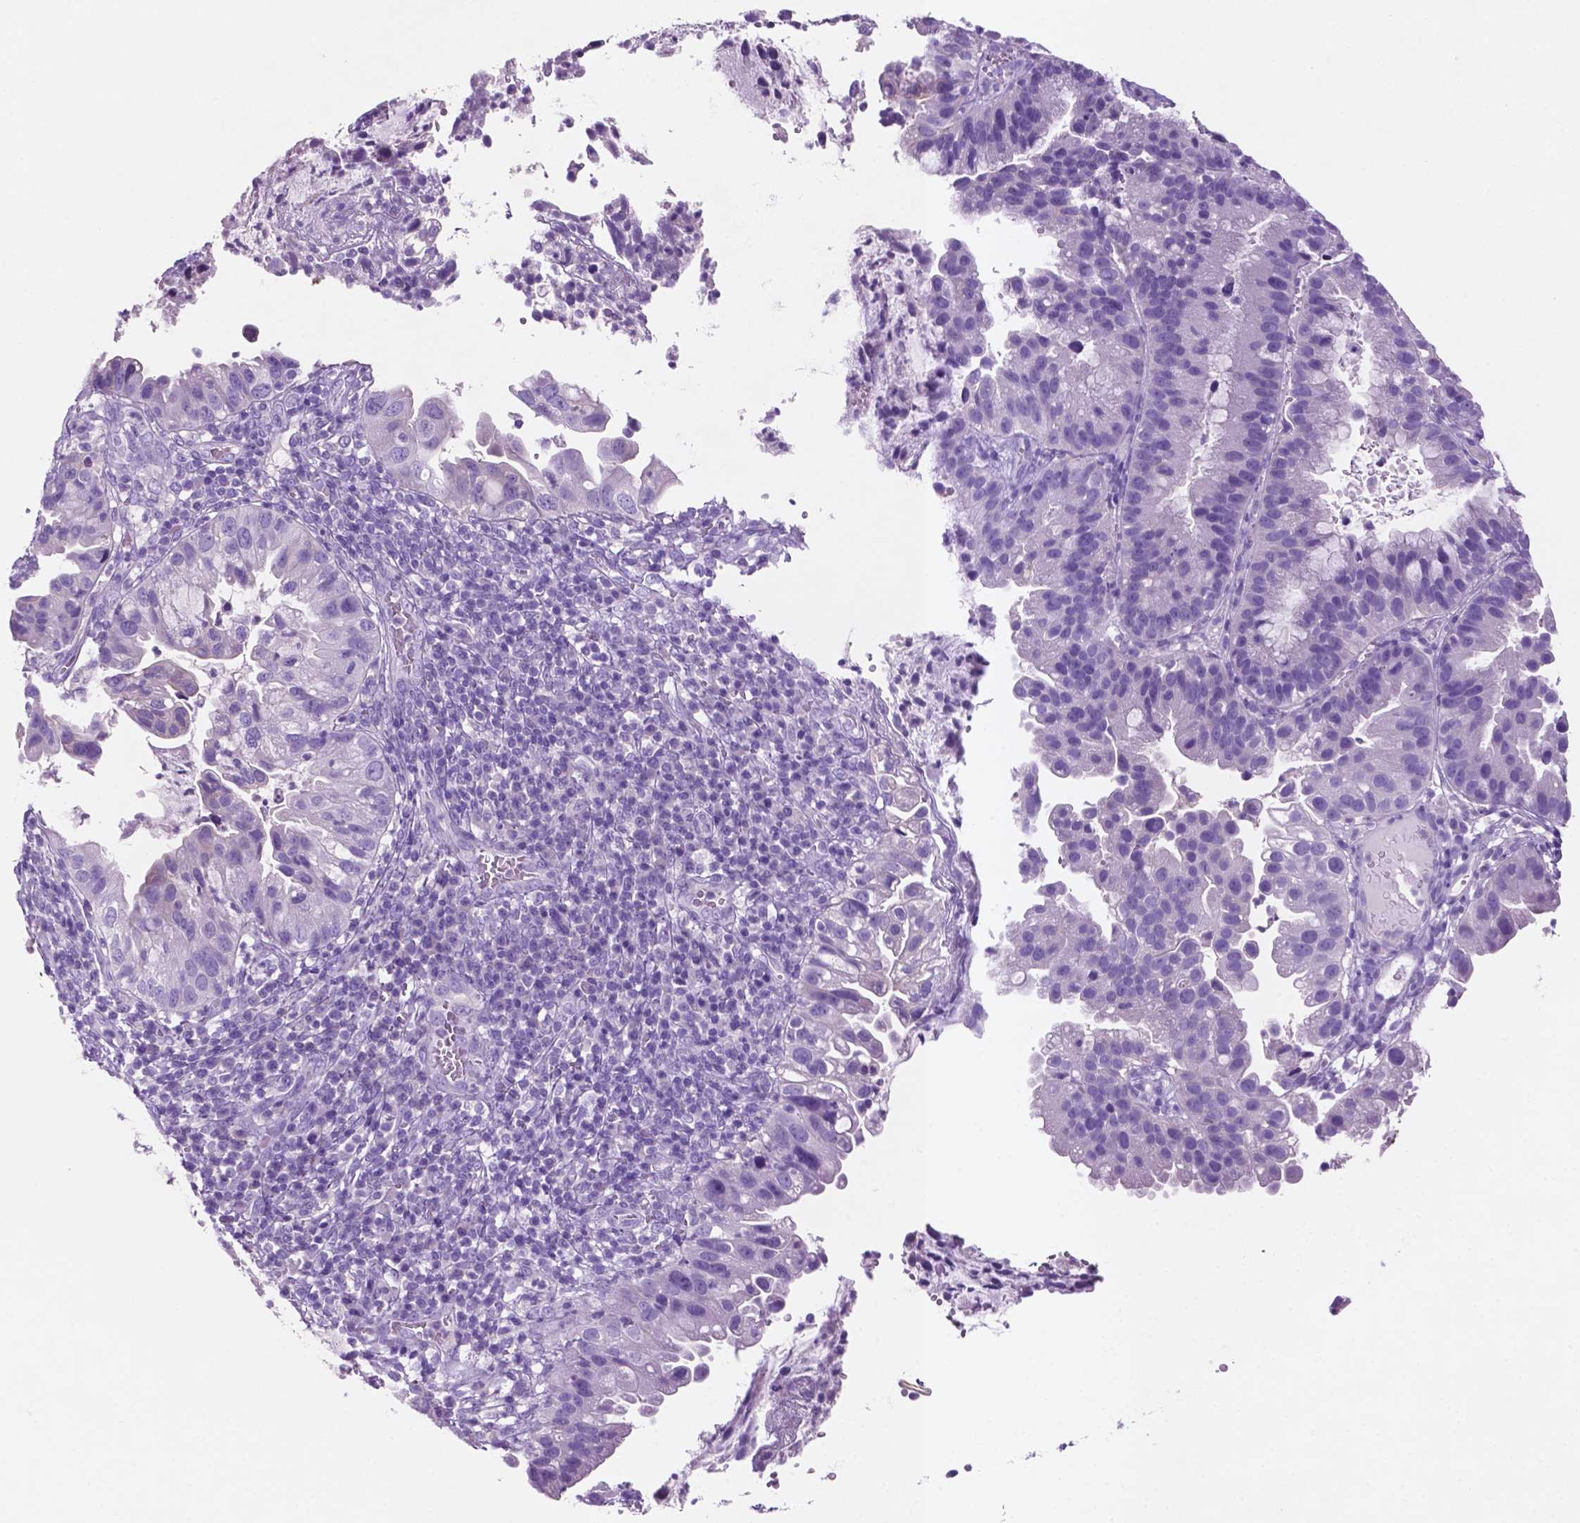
{"staining": {"intensity": "negative", "quantity": "none", "location": "none"}, "tissue": "cervical cancer", "cell_type": "Tumor cells", "image_type": "cancer", "snomed": [{"axis": "morphology", "description": "Adenocarcinoma, NOS"}, {"axis": "topography", "description": "Cervix"}], "caption": "Micrograph shows no significant protein staining in tumor cells of cervical cancer (adenocarcinoma).", "gene": "POU4F1", "patient": {"sex": "female", "age": 34}}